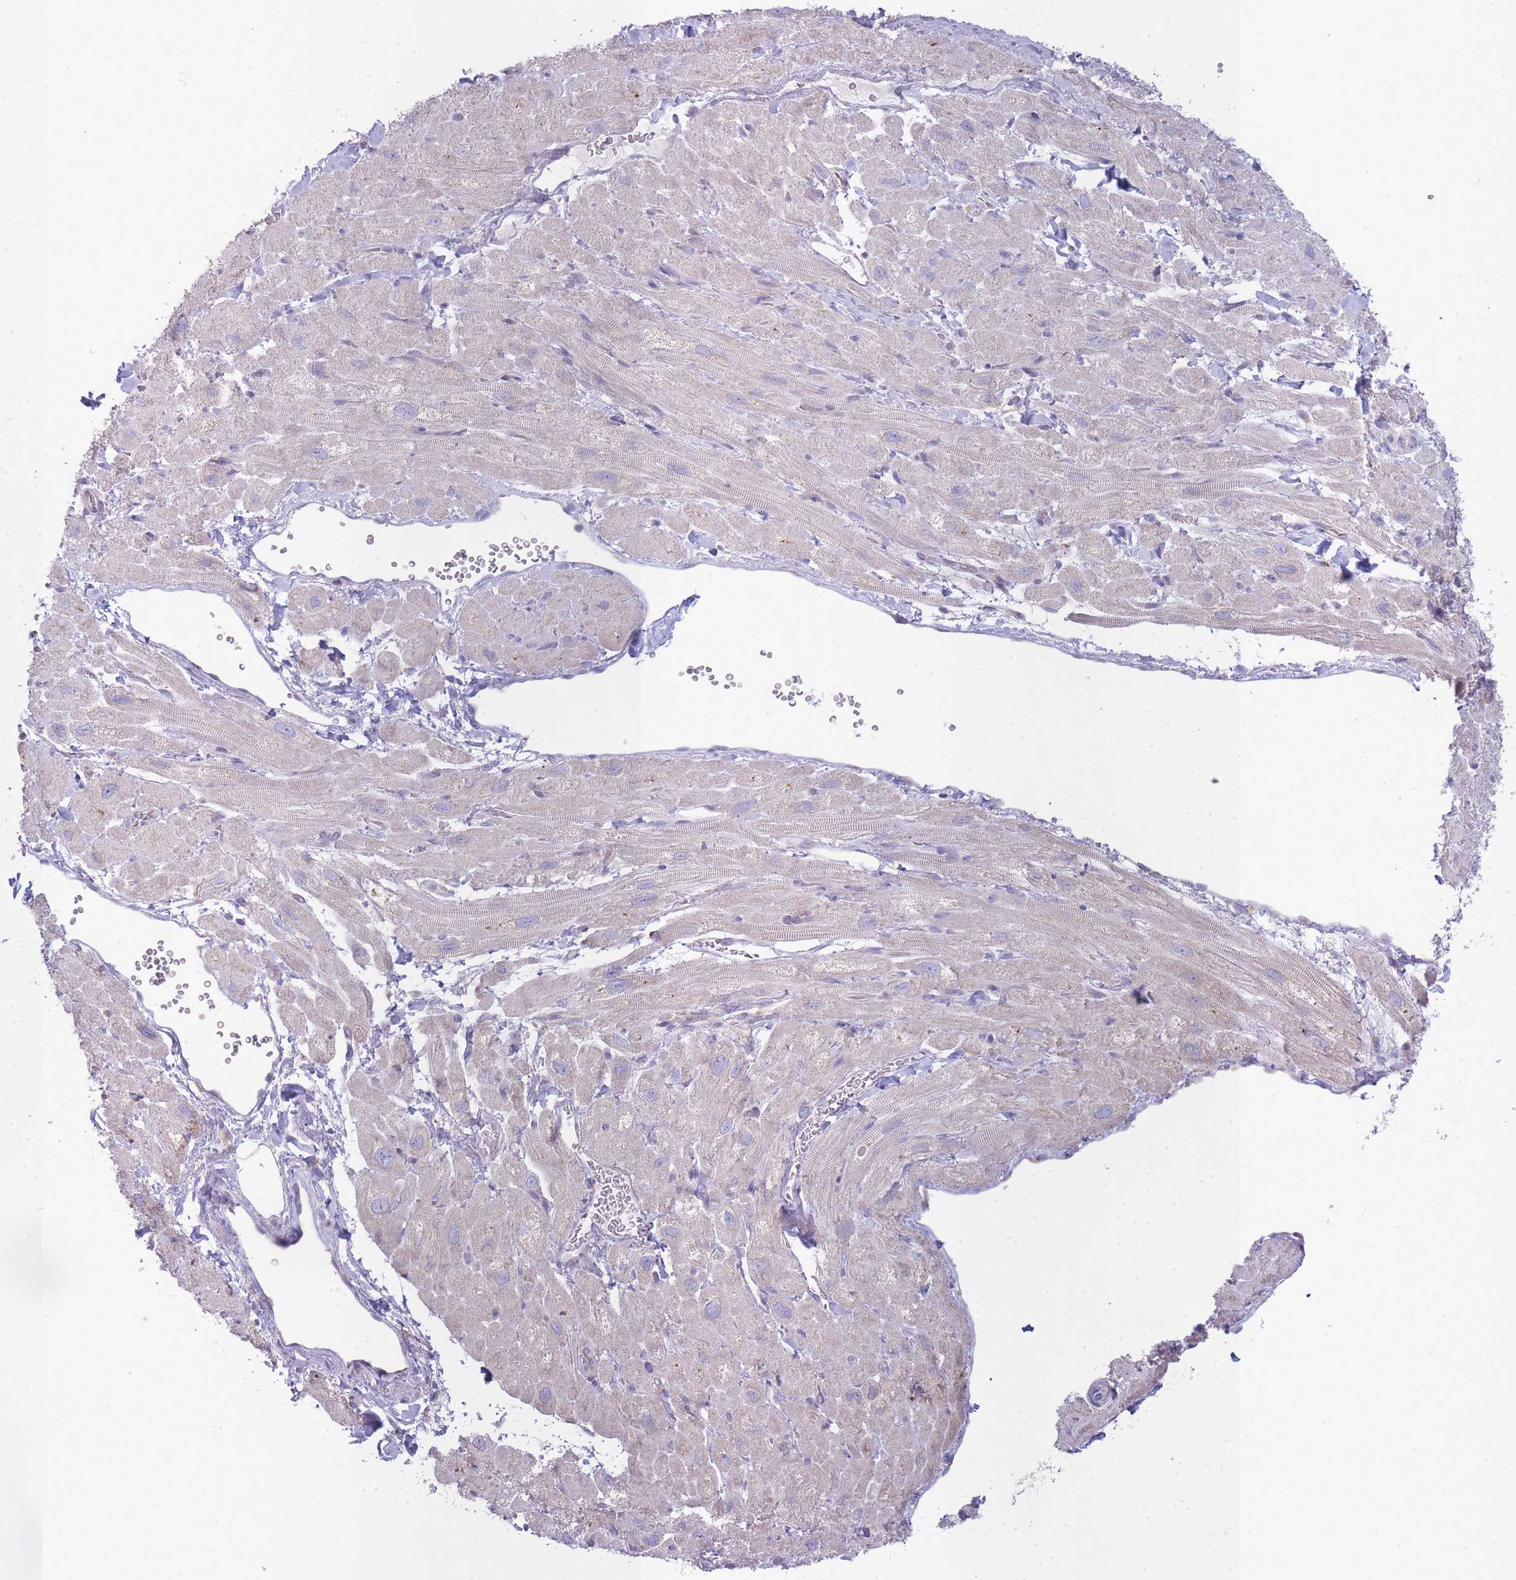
{"staining": {"intensity": "moderate", "quantity": "<25%", "location": "cytoplasmic/membranous"}, "tissue": "heart muscle", "cell_type": "Cardiomyocytes", "image_type": "normal", "snomed": [{"axis": "morphology", "description": "Normal tissue, NOS"}, {"axis": "topography", "description": "Heart"}], "caption": "Protein staining by IHC demonstrates moderate cytoplasmic/membranous staining in about <25% of cardiomyocytes in benign heart muscle.", "gene": "OR5L1", "patient": {"sex": "male", "age": 65}}